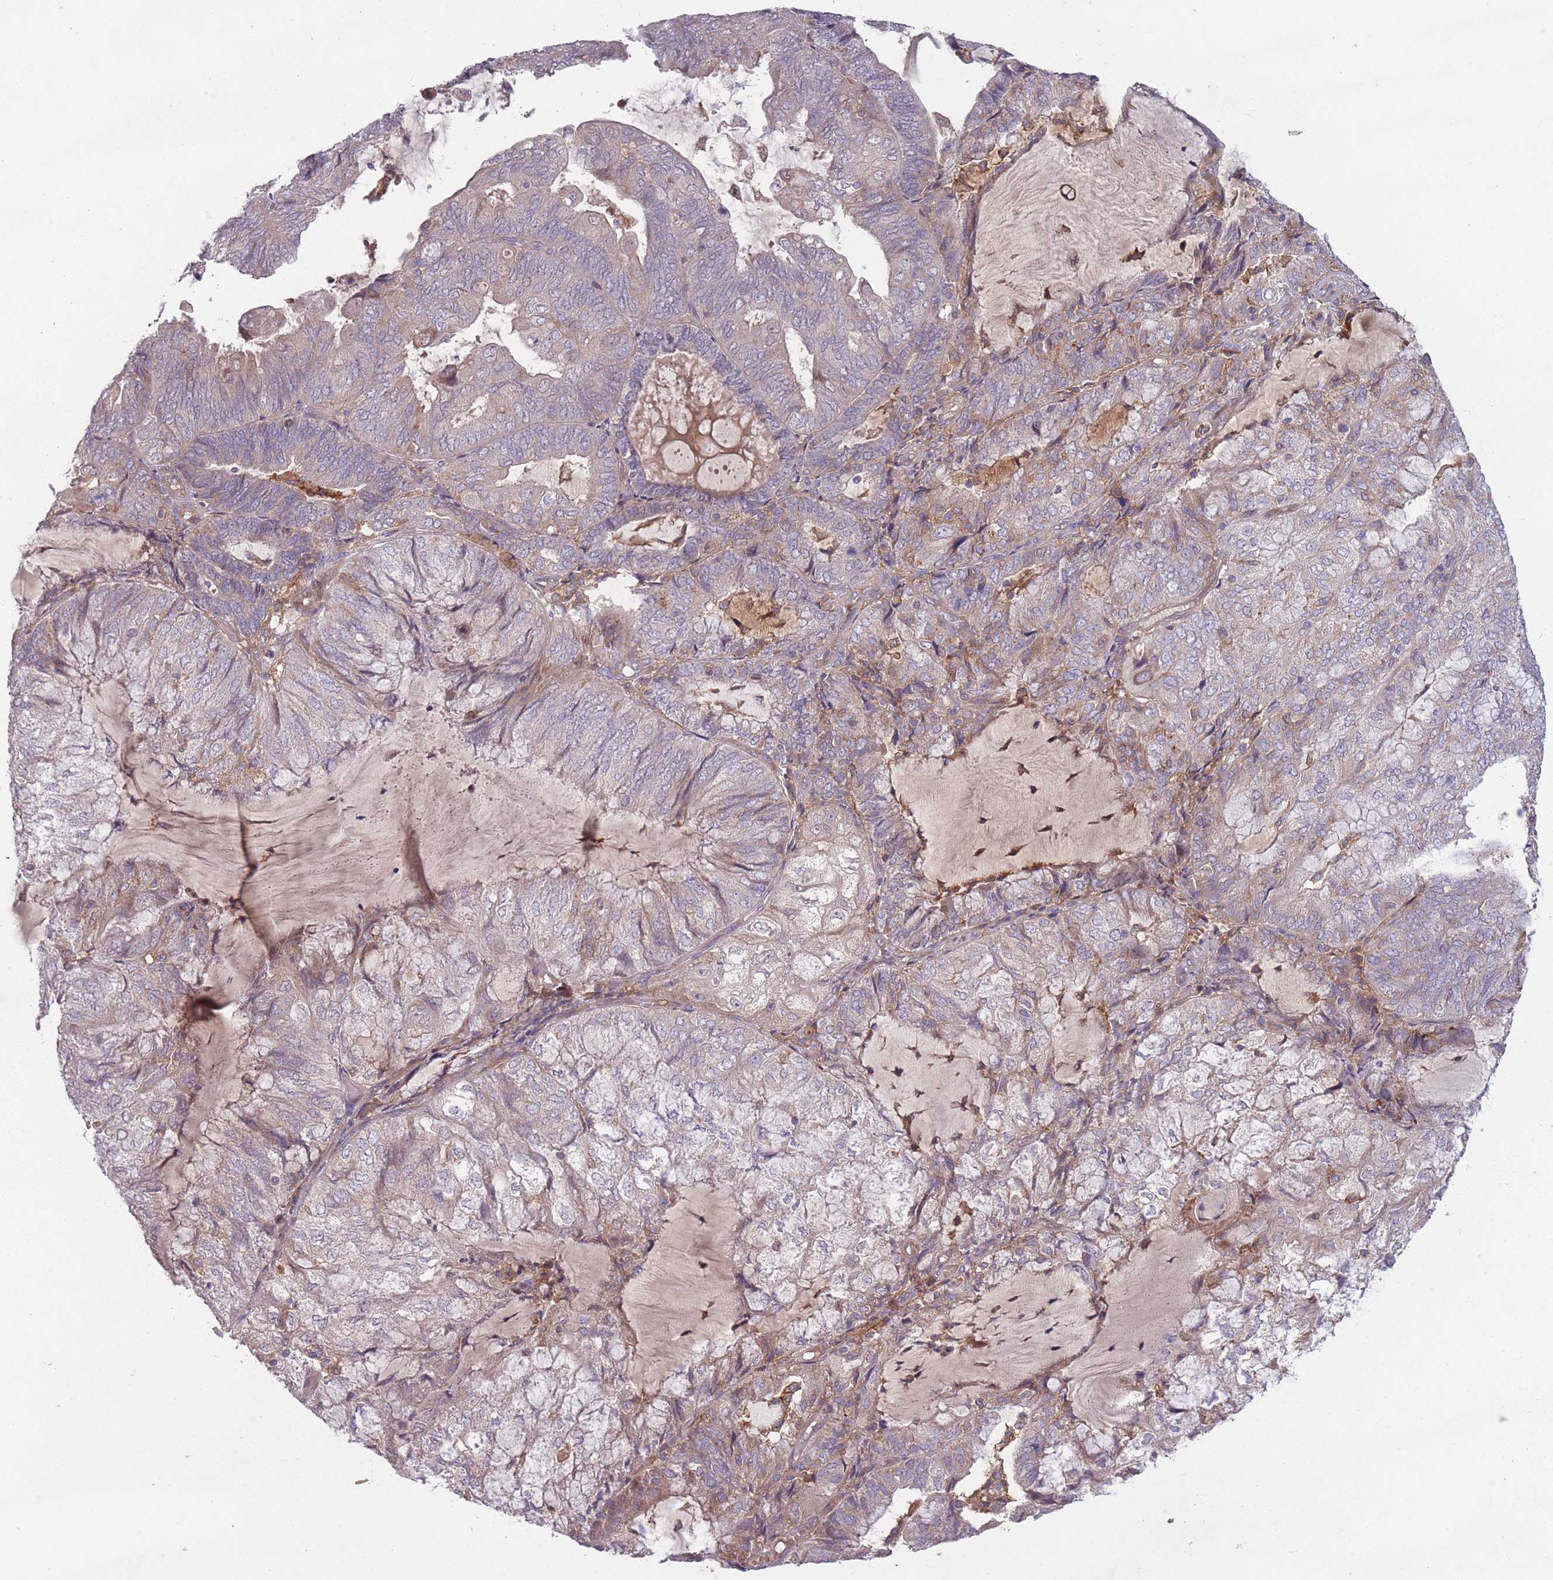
{"staining": {"intensity": "weak", "quantity": "<25%", "location": "cytoplasmic/membranous"}, "tissue": "endometrial cancer", "cell_type": "Tumor cells", "image_type": "cancer", "snomed": [{"axis": "morphology", "description": "Adenocarcinoma, NOS"}, {"axis": "topography", "description": "Endometrium"}], "caption": "Human adenocarcinoma (endometrial) stained for a protein using immunohistochemistry demonstrates no expression in tumor cells.", "gene": "OR2V2", "patient": {"sex": "female", "age": 81}}